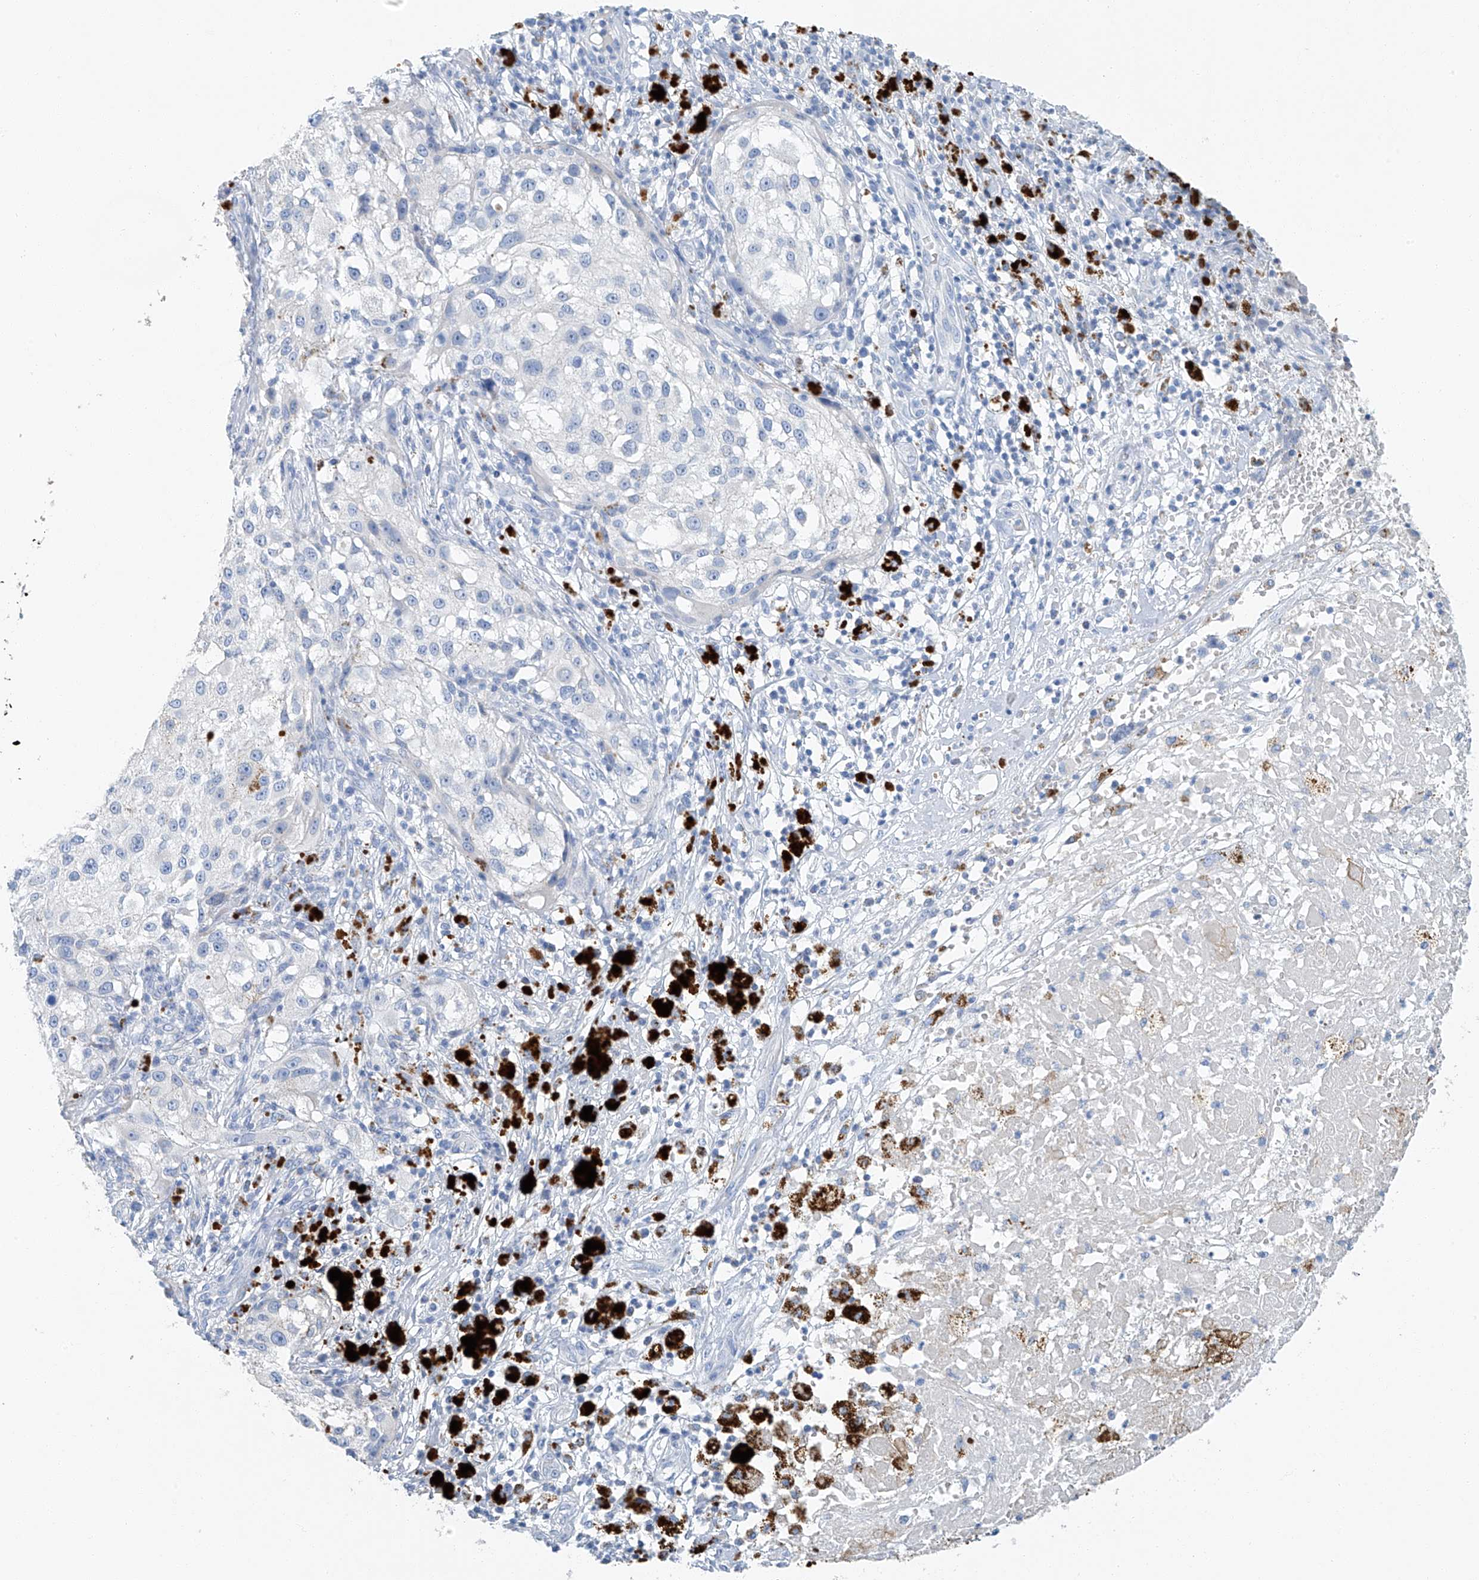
{"staining": {"intensity": "negative", "quantity": "none", "location": "none"}, "tissue": "melanoma", "cell_type": "Tumor cells", "image_type": "cancer", "snomed": [{"axis": "morphology", "description": "Necrosis, NOS"}, {"axis": "morphology", "description": "Malignant melanoma, NOS"}, {"axis": "topography", "description": "Skin"}], "caption": "Protein analysis of melanoma exhibits no significant staining in tumor cells.", "gene": "C1orf87", "patient": {"sex": "female", "age": 87}}